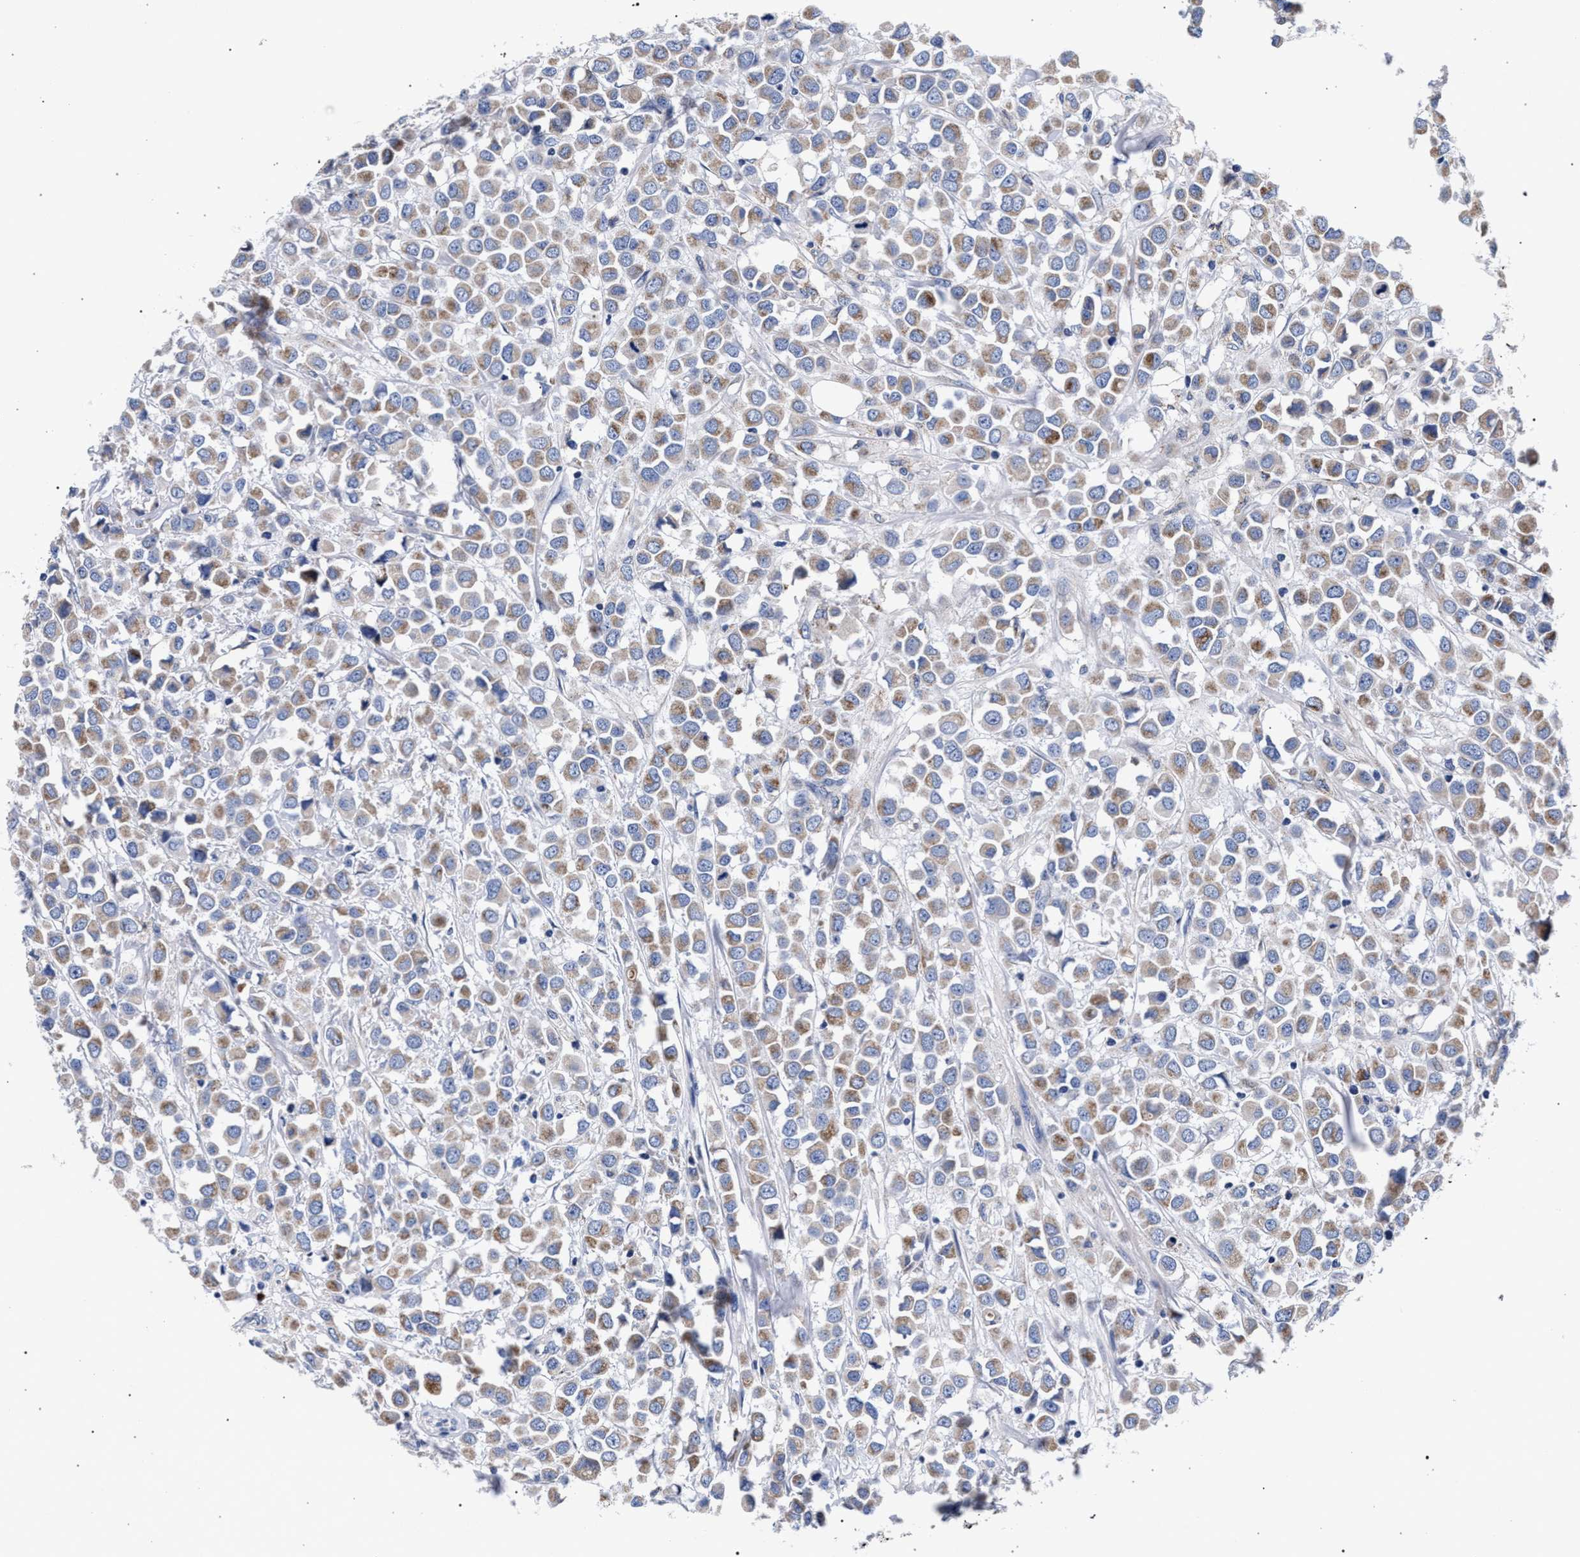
{"staining": {"intensity": "weak", "quantity": ">75%", "location": "cytoplasmic/membranous"}, "tissue": "breast cancer", "cell_type": "Tumor cells", "image_type": "cancer", "snomed": [{"axis": "morphology", "description": "Duct carcinoma"}, {"axis": "topography", "description": "Breast"}], "caption": "A low amount of weak cytoplasmic/membranous positivity is identified in about >75% of tumor cells in breast cancer tissue.", "gene": "ACOX1", "patient": {"sex": "female", "age": 61}}